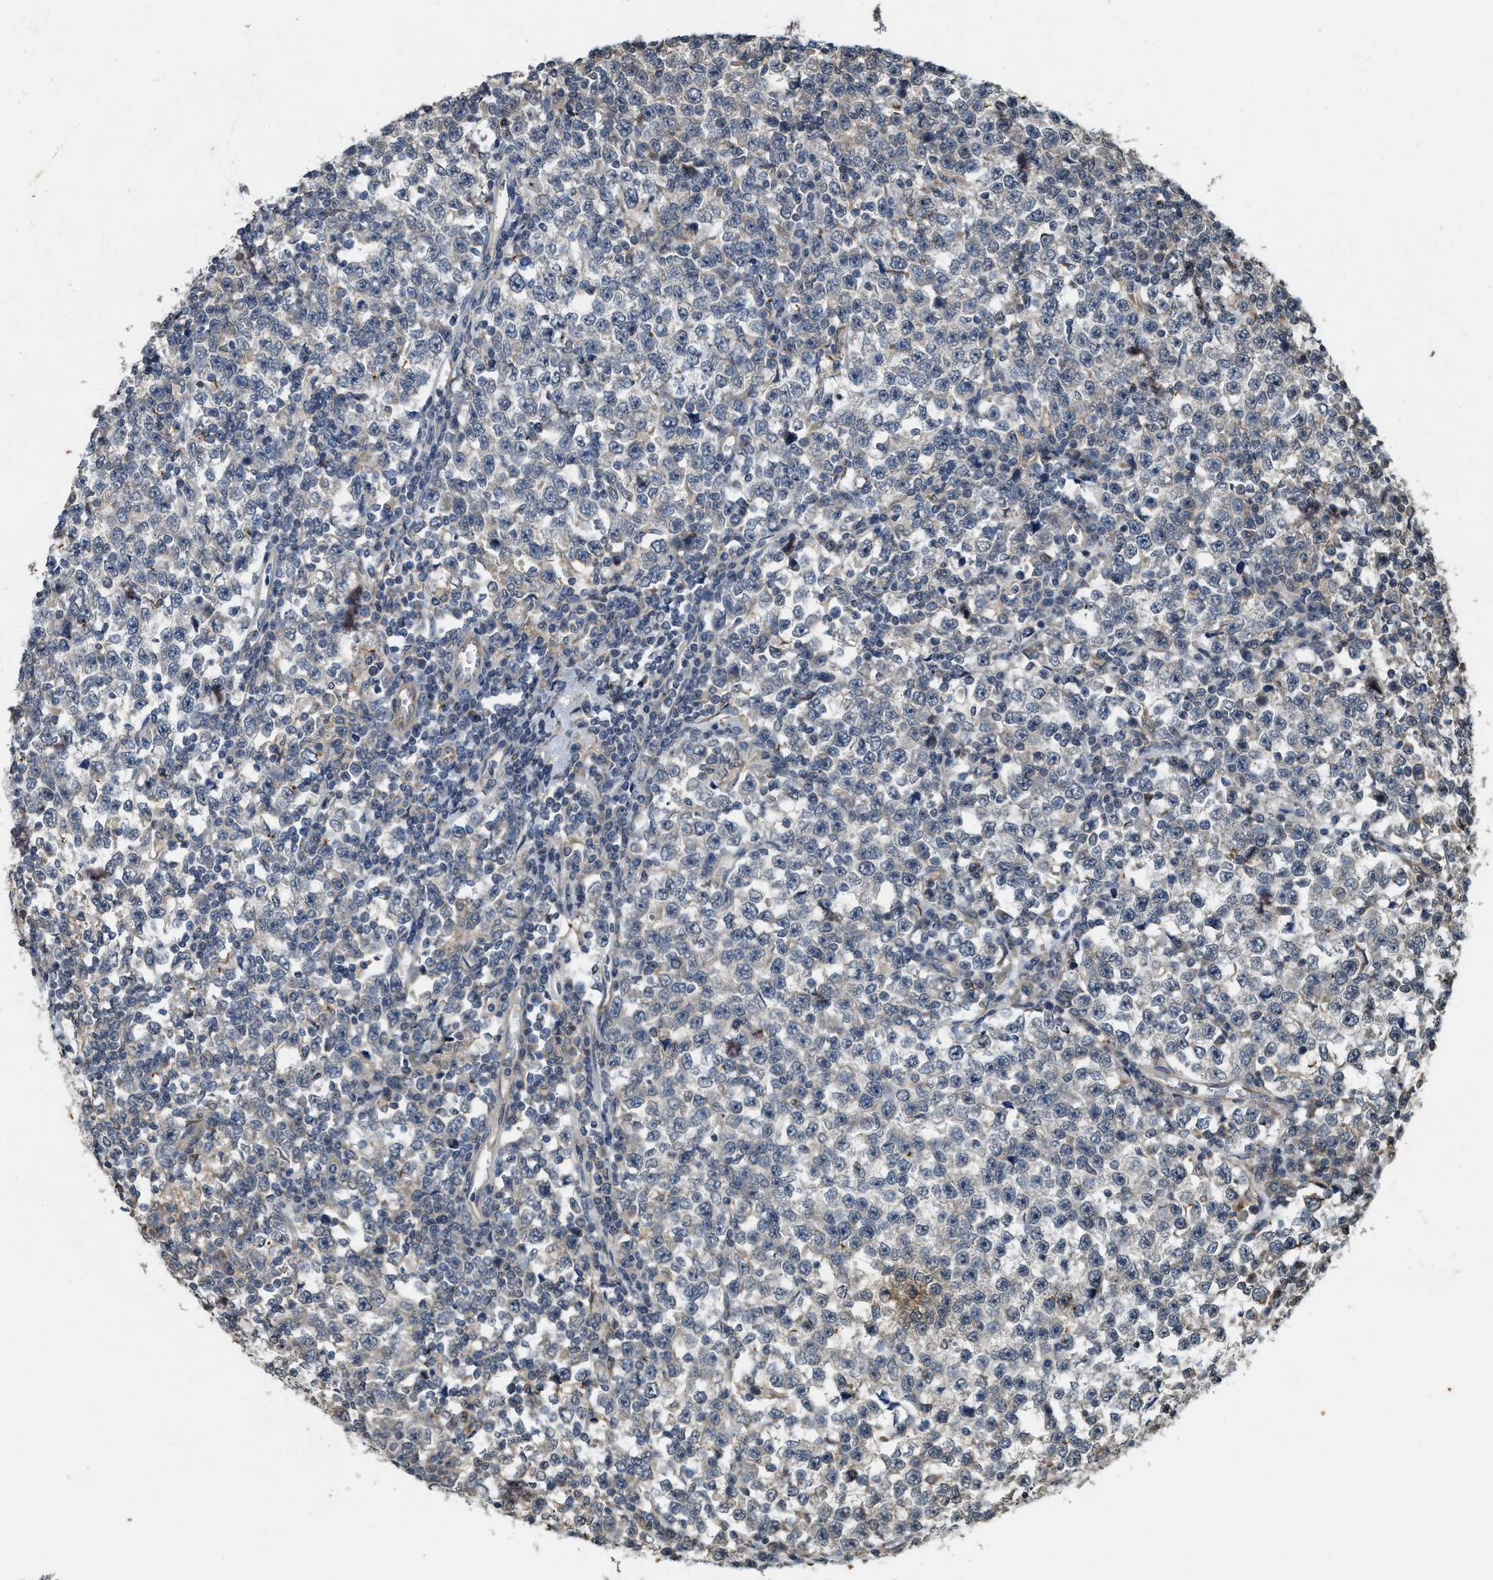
{"staining": {"intensity": "weak", "quantity": "<25%", "location": "cytoplasmic/membranous"}, "tissue": "testis cancer", "cell_type": "Tumor cells", "image_type": "cancer", "snomed": [{"axis": "morphology", "description": "Seminoma, NOS"}, {"axis": "topography", "description": "Testis"}], "caption": "Tumor cells show no significant protein positivity in testis seminoma. (DAB immunohistochemistry (IHC) with hematoxylin counter stain).", "gene": "KIF21A", "patient": {"sex": "male", "age": 43}}